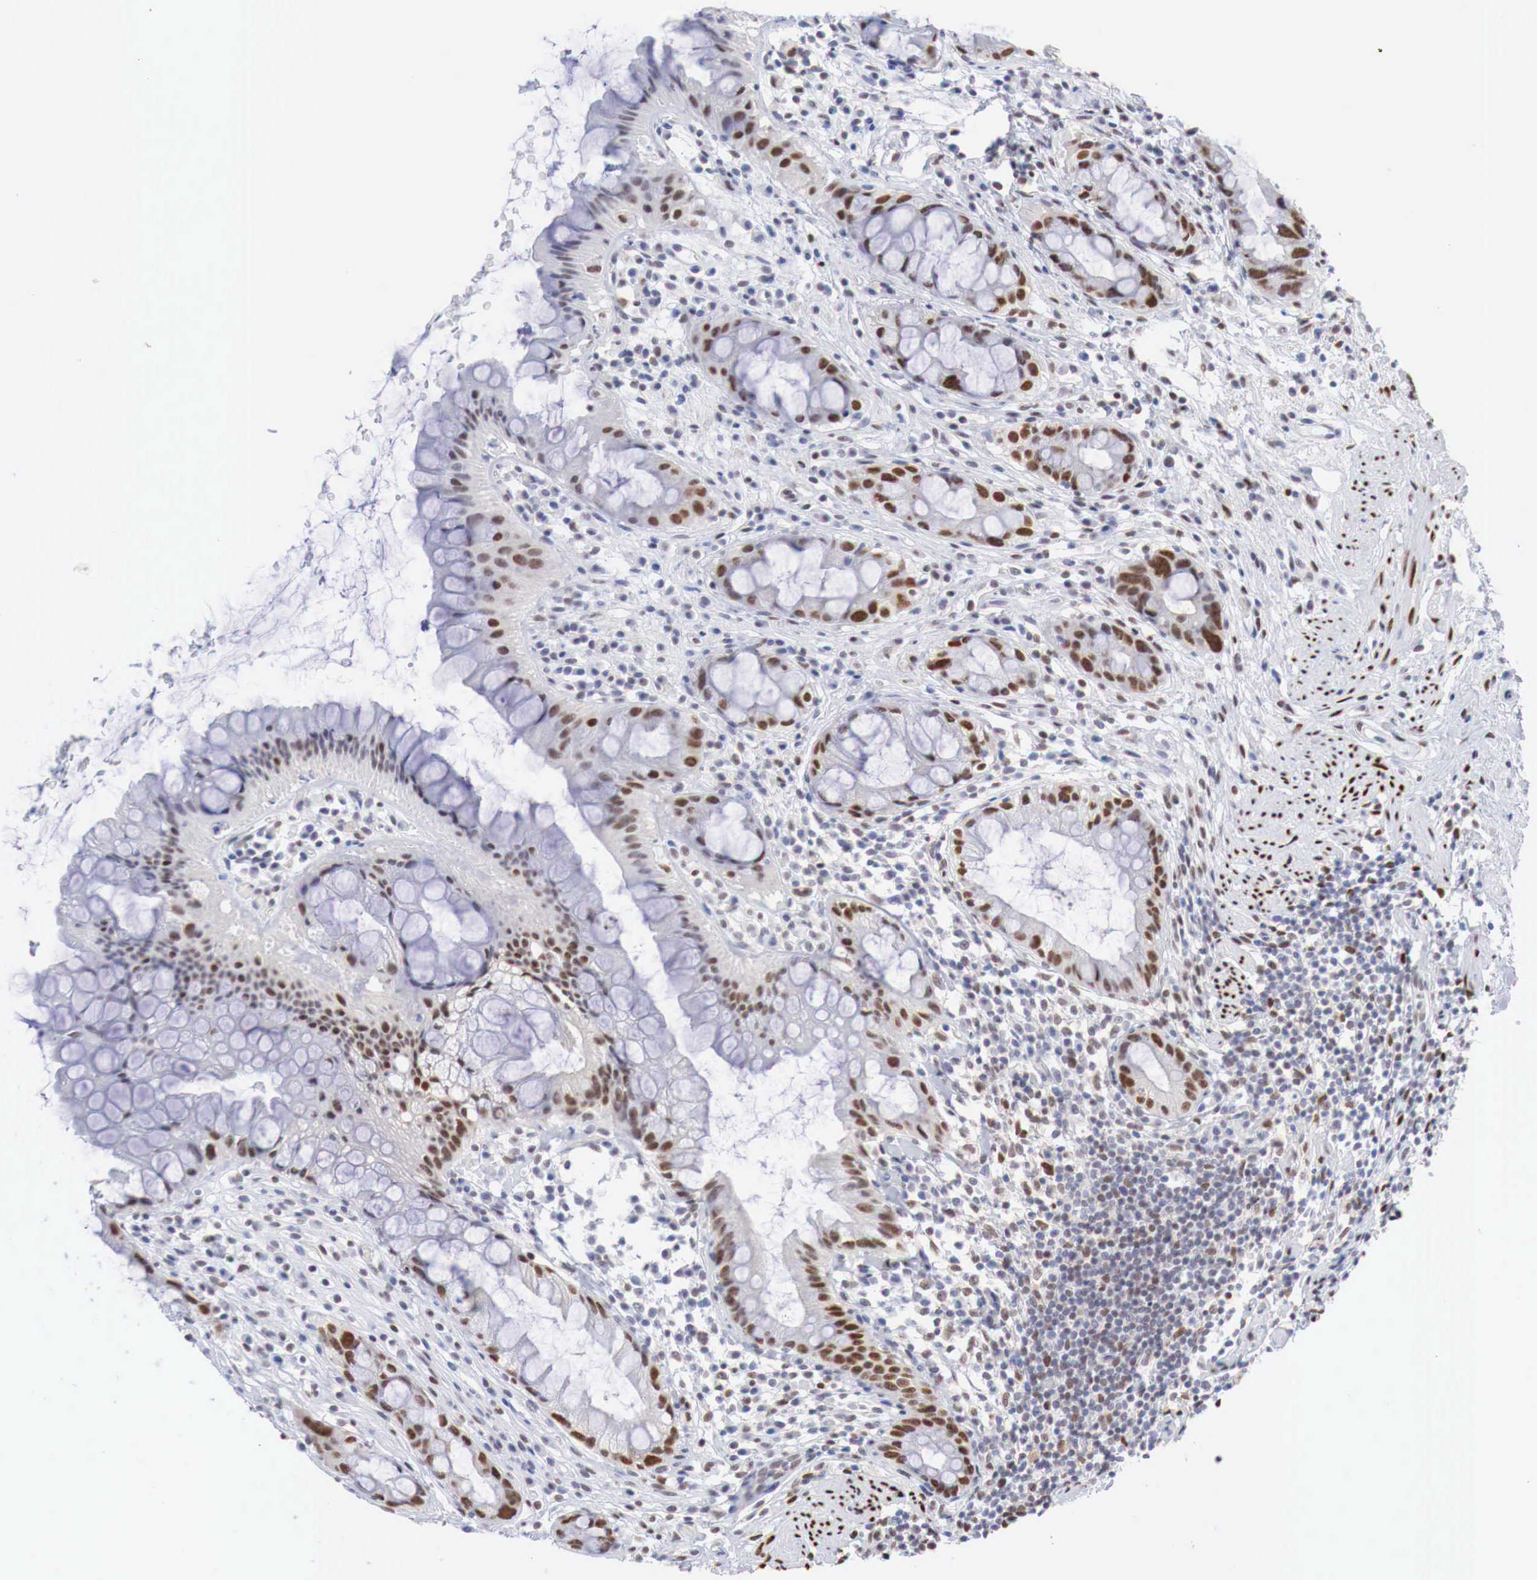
{"staining": {"intensity": "strong", "quantity": ">75%", "location": "nuclear"}, "tissue": "rectum", "cell_type": "Glandular cells", "image_type": "normal", "snomed": [{"axis": "morphology", "description": "Normal tissue, NOS"}, {"axis": "topography", "description": "Rectum"}], "caption": "Strong nuclear protein expression is present in approximately >75% of glandular cells in rectum.", "gene": "FOXP2", "patient": {"sex": "male", "age": 65}}